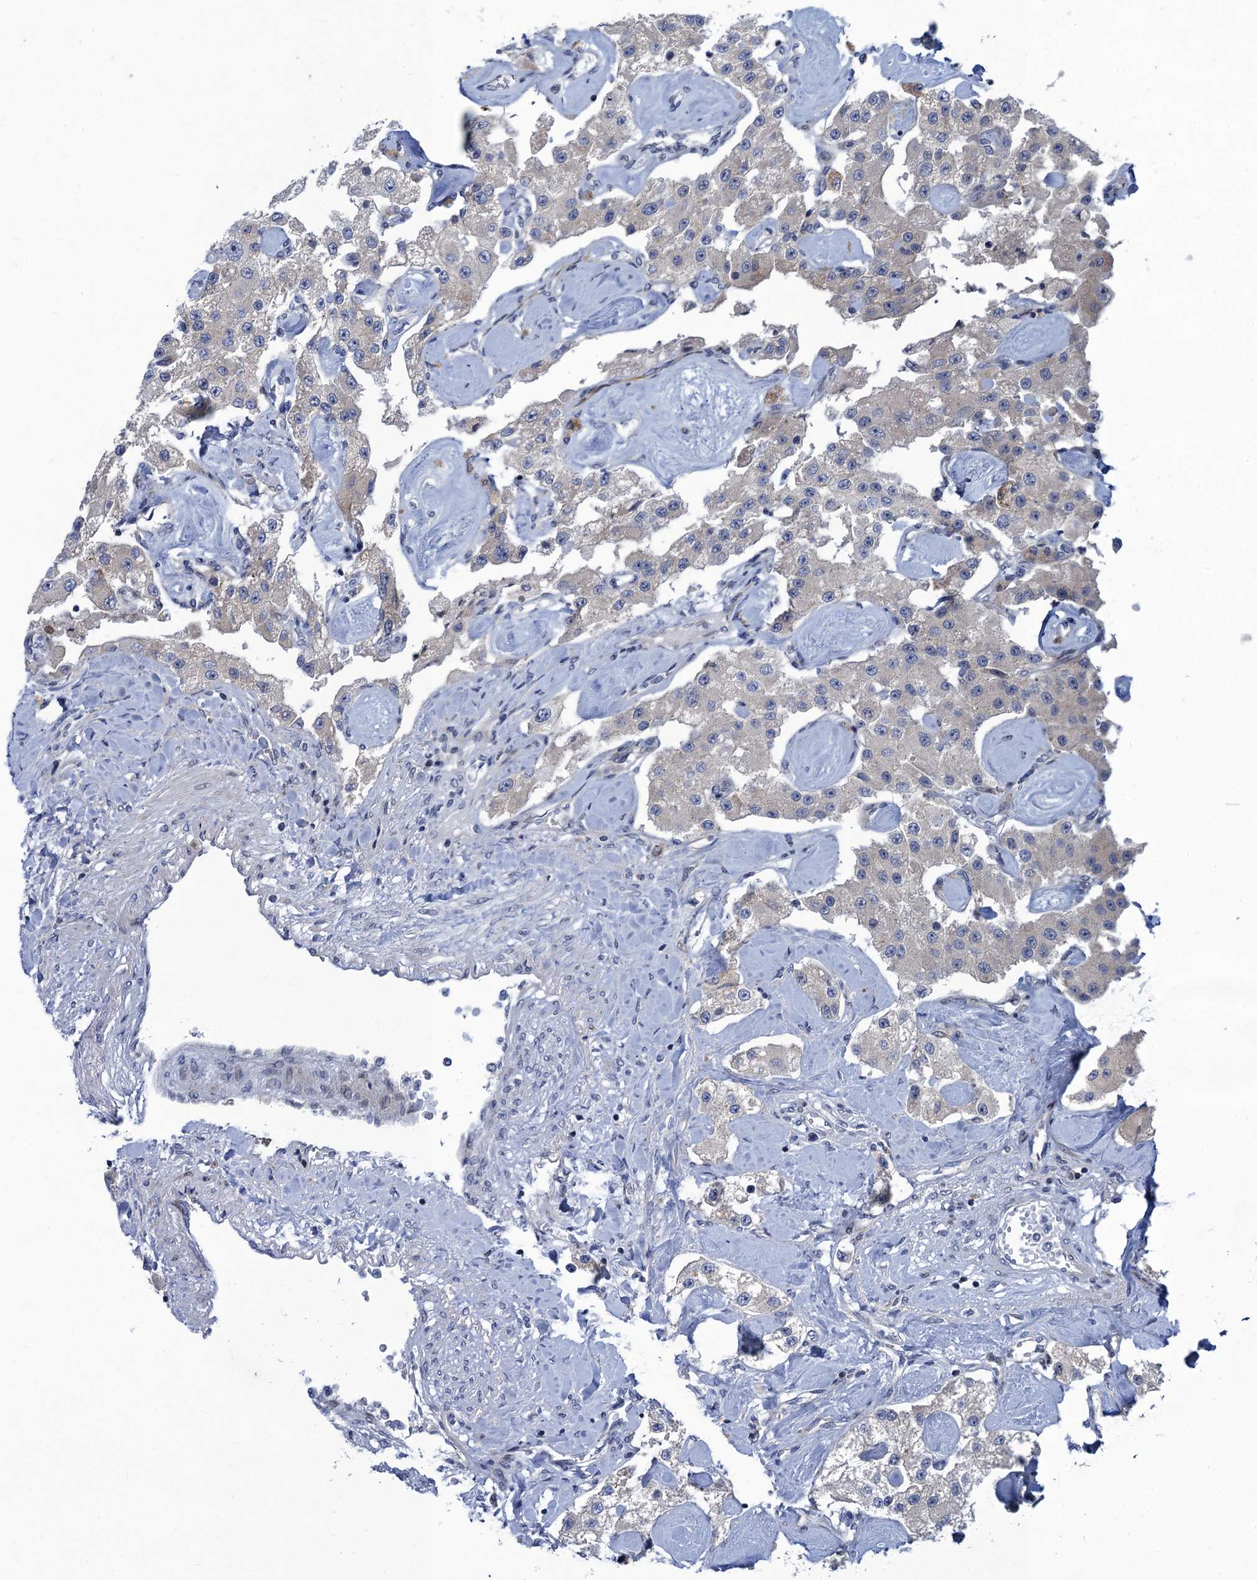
{"staining": {"intensity": "weak", "quantity": "<25%", "location": "cytoplasmic/membranous"}, "tissue": "carcinoid", "cell_type": "Tumor cells", "image_type": "cancer", "snomed": [{"axis": "morphology", "description": "Carcinoid, malignant, NOS"}, {"axis": "topography", "description": "Pancreas"}], "caption": "Protein analysis of malignant carcinoid displays no significant positivity in tumor cells.", "gene": "QPCTL", "patient": {"sex": "male", "age": 41}}